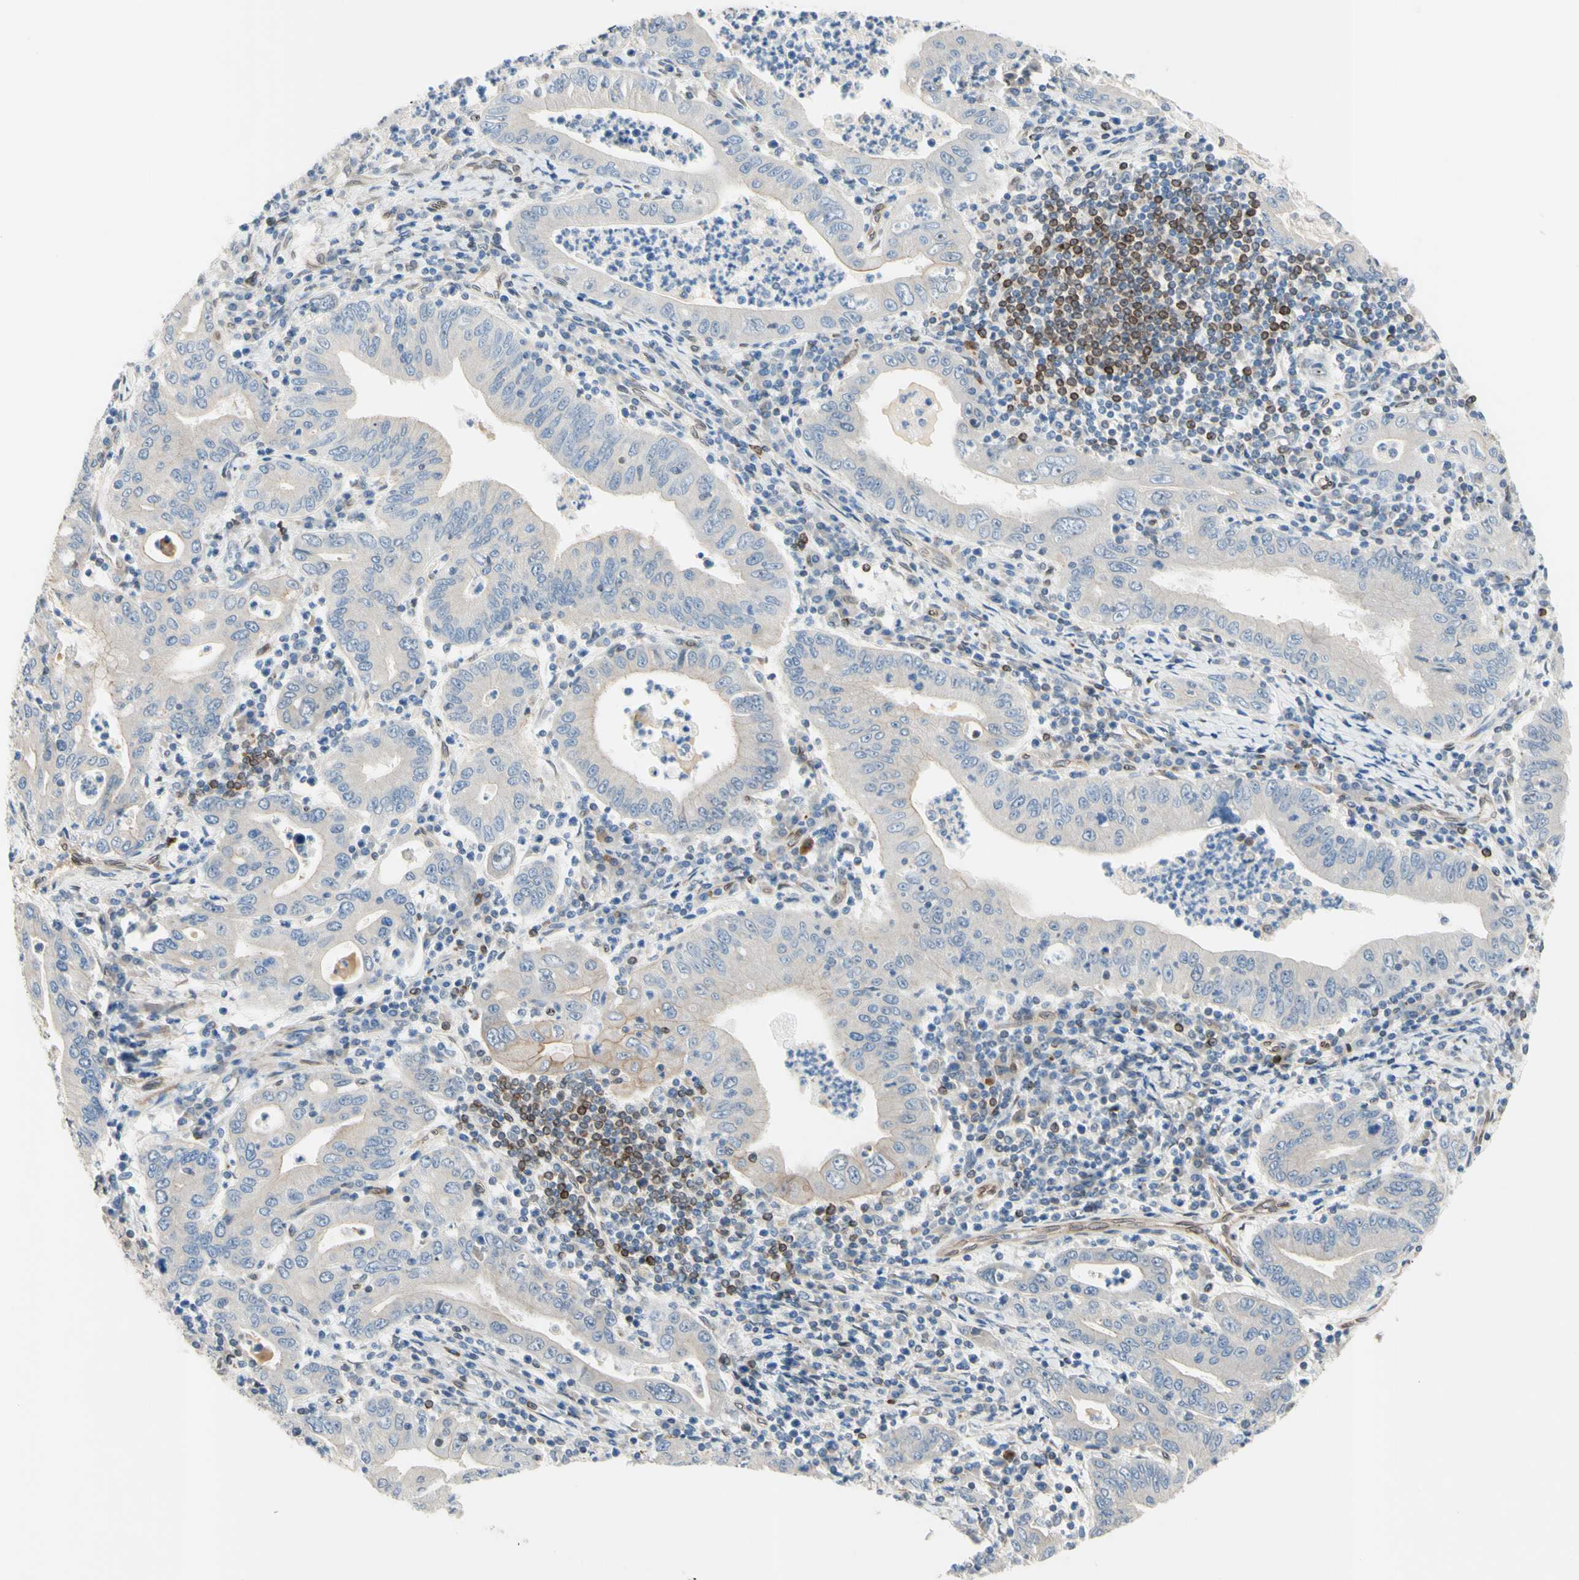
{"staining": {"intensity": "weak", "quantity": "25%-75%", "location": "cytoplasmic/membranous"}, "tissue": "stomach cancer", "cell_type": "Tumor cells", "image_type": "cancer", "snomed": [{"axis": "morphology", "description": "Normal tissue, NOS"}, {"axis": "morphology", "description": "Adenocarcinoma, NOS"}, {"axis": "topography", "description": "Esophagus"}, {"axis": "topography", "description": "Stomach, upper"}, {"axis": "topography", "description": "Peripheral nerve tissue"}], "caption": "This photomicrograph exhibits IHC staining of stomach adenocarcinoma, with low weak cytoplasmic/membranous positivity in approximately 25%-75% of tumor cells.", "gene": "TRAF2", "patient": {"sex": "male", "age": 62}}